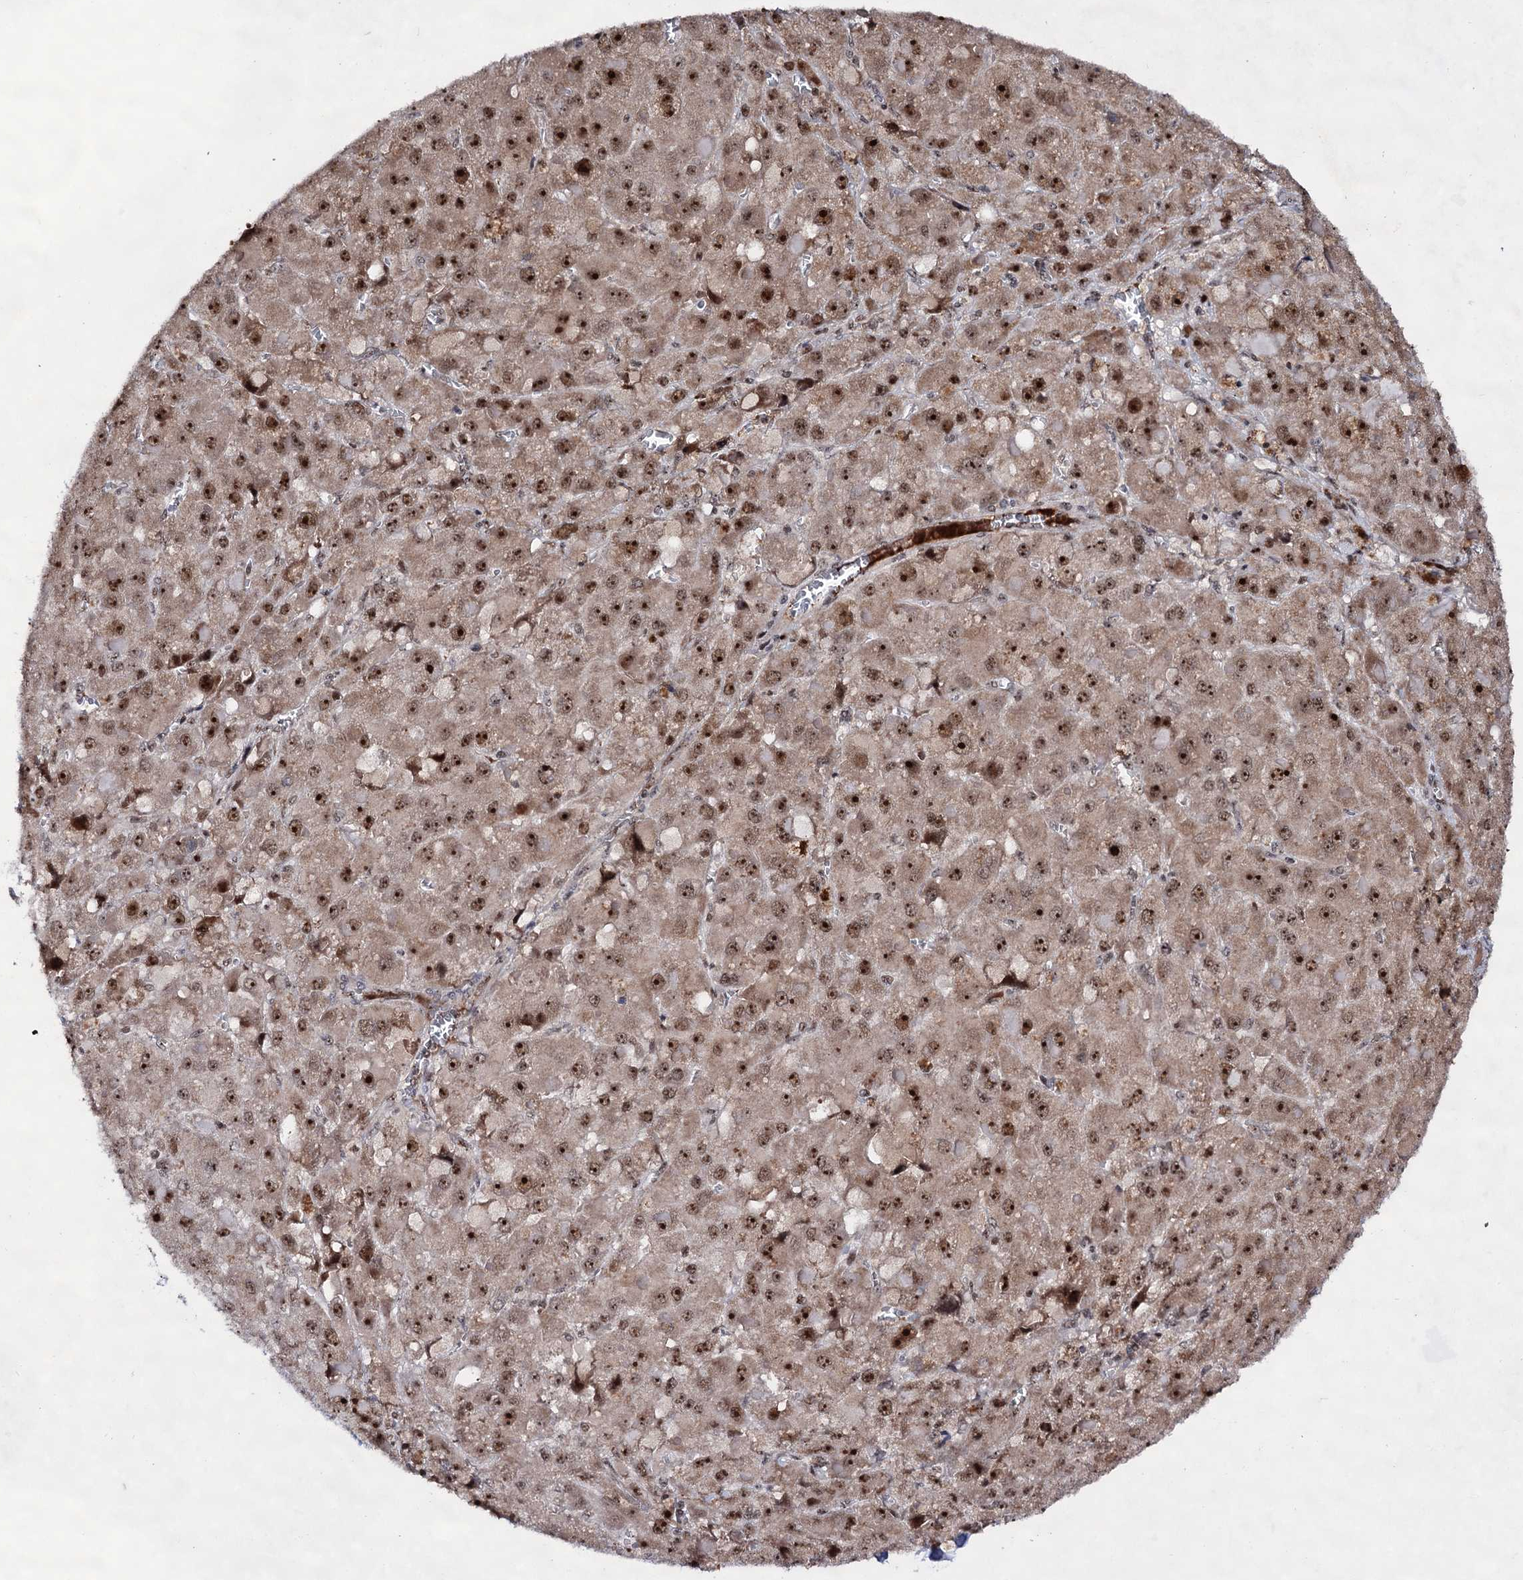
{"staining": {"intensity": "strong", "quantity": ">75%", "location": "cytoplasmic/membranous,nuclear"}, "tissue": "liver cancer", "cell_type": "Tumor cells", "image_type": "cancer", "snomed": [{"axis": "morphology", "description": "Carcinoma, Hepatocellular, NOS"}, {"axis": "topography", "description": "Liver"}], "caption": "This is an image of immunohistochemistry (IHC) staining of hepatocellular carcinoma (liver), which shows strong positivity in the cytoplasmic/membranous and nuclear of tumor cells.", "gene": "EXOSC10", "patient": {"sex": "female", "age": 73}}